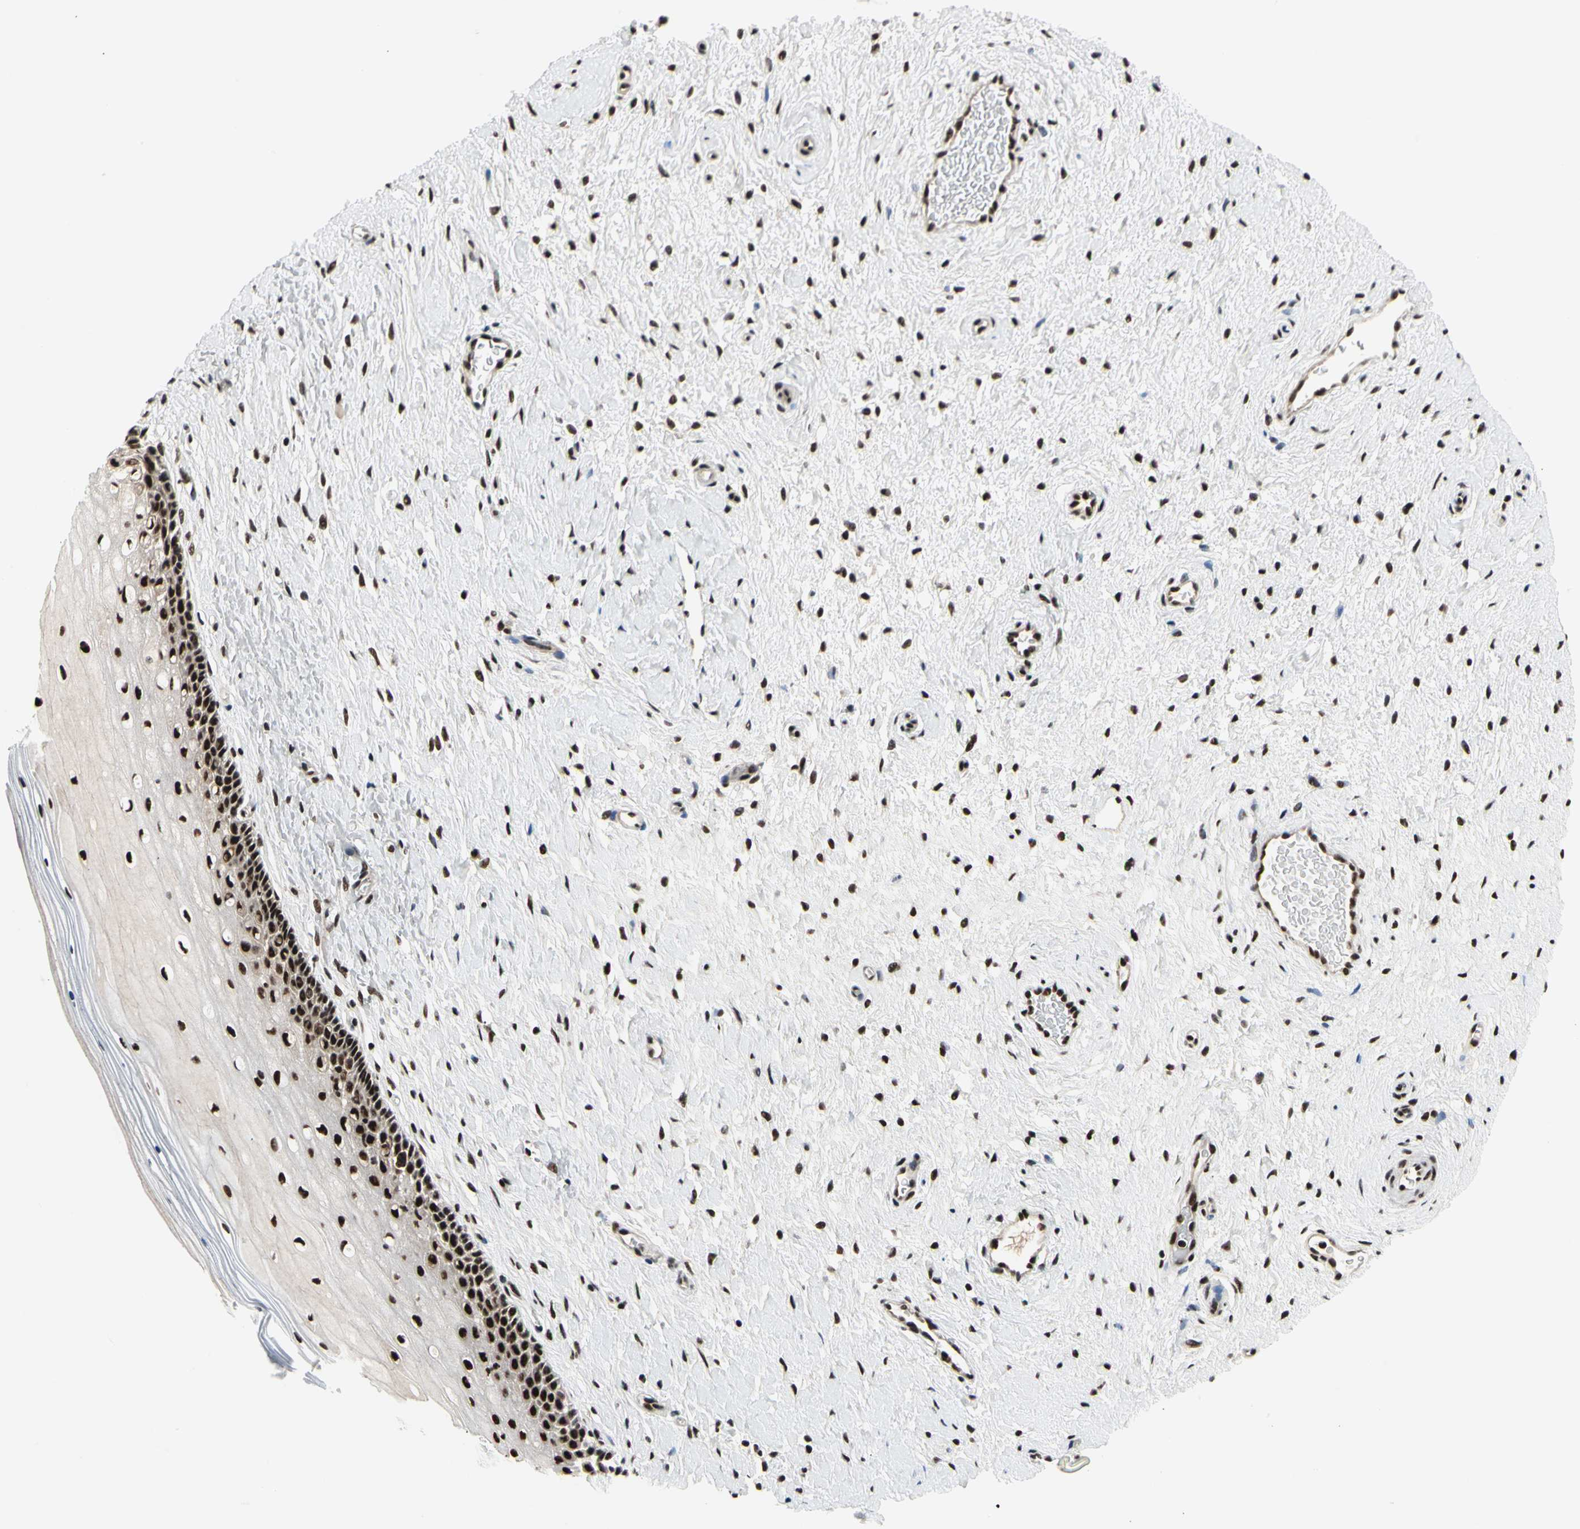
{"staining": {"intensity": "strong", "quantity": "25%-75%", "location": "nuclear"}, "tissue": "cervix", "cell_type": "Squamous epithelial cells", "image_type": "normal", "snomed": [{"axis": "morphology", "description": "Normal tissue, NOS"}, {"axis": "topography", "description": "Cervix"}], "caption": "A high amount of strong nuclear expression is present in approximately 25%-75% of squamous epithelial cells in unremarkable cervix.", "gene": "SRSF11", "patient": {"sex": "female", "age": 39}}